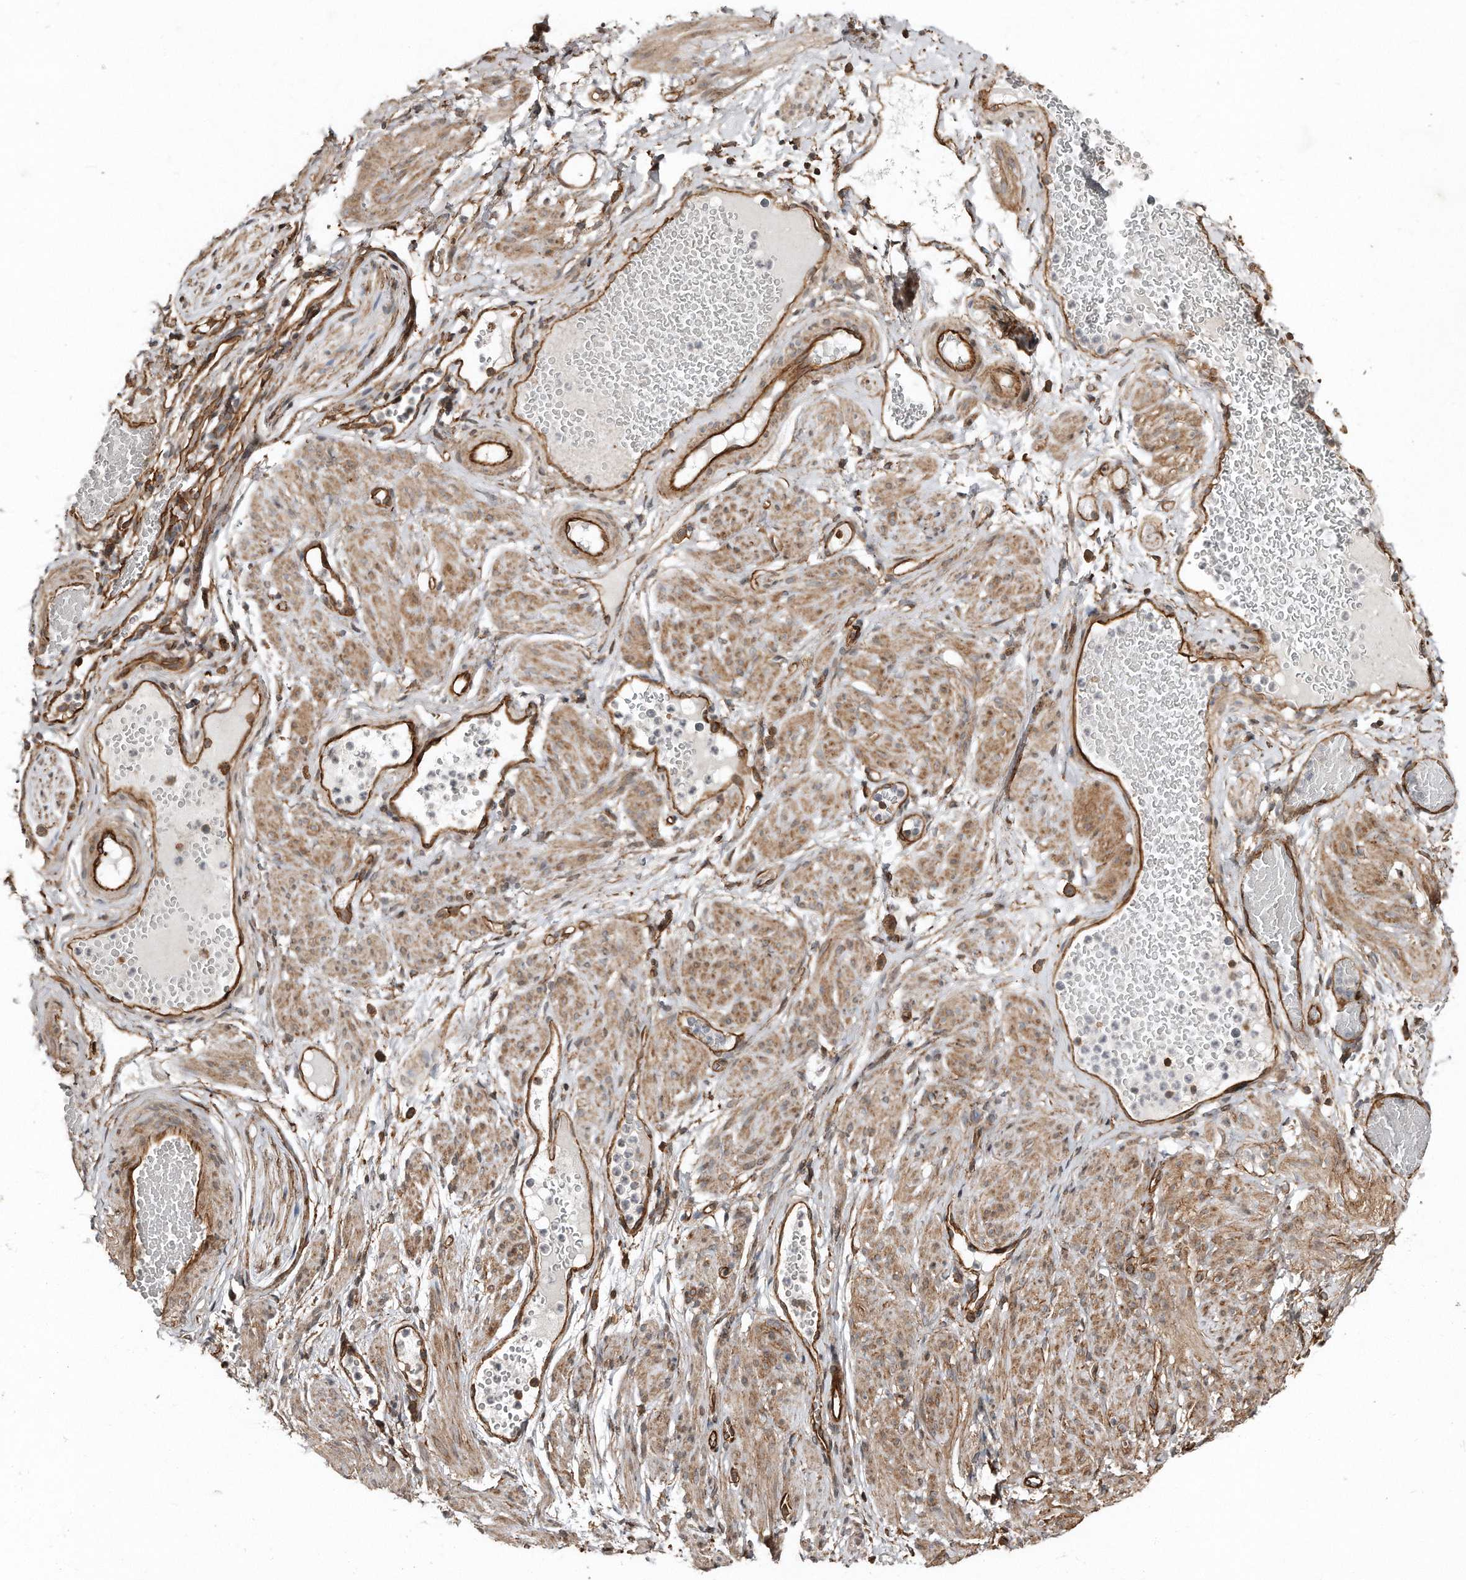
{"staining": {"intensity": "strong", "quantity": ">75%", "location": "cytoplasmic/membranous"}, "tissue": "adipose tissue", "cell_type": "Adipocytes", "image_type": "normal", "snomed": [{"axis": "morphology", "description": "Normal tissue, NOS"}, {"axis": "topography", "description": "Smooth muscle"}, {"axis": "topography", "description": "Peripheral nerve tissue"}], "caption": "Approximately >75% of adipocytes in normal adipose tissue display strong cytoplasmic/membranous protein expression as visualized by brown immunohistochemical staining.", "gene": "SNAP47", "patient": {"sex": "female", "age": 39}}